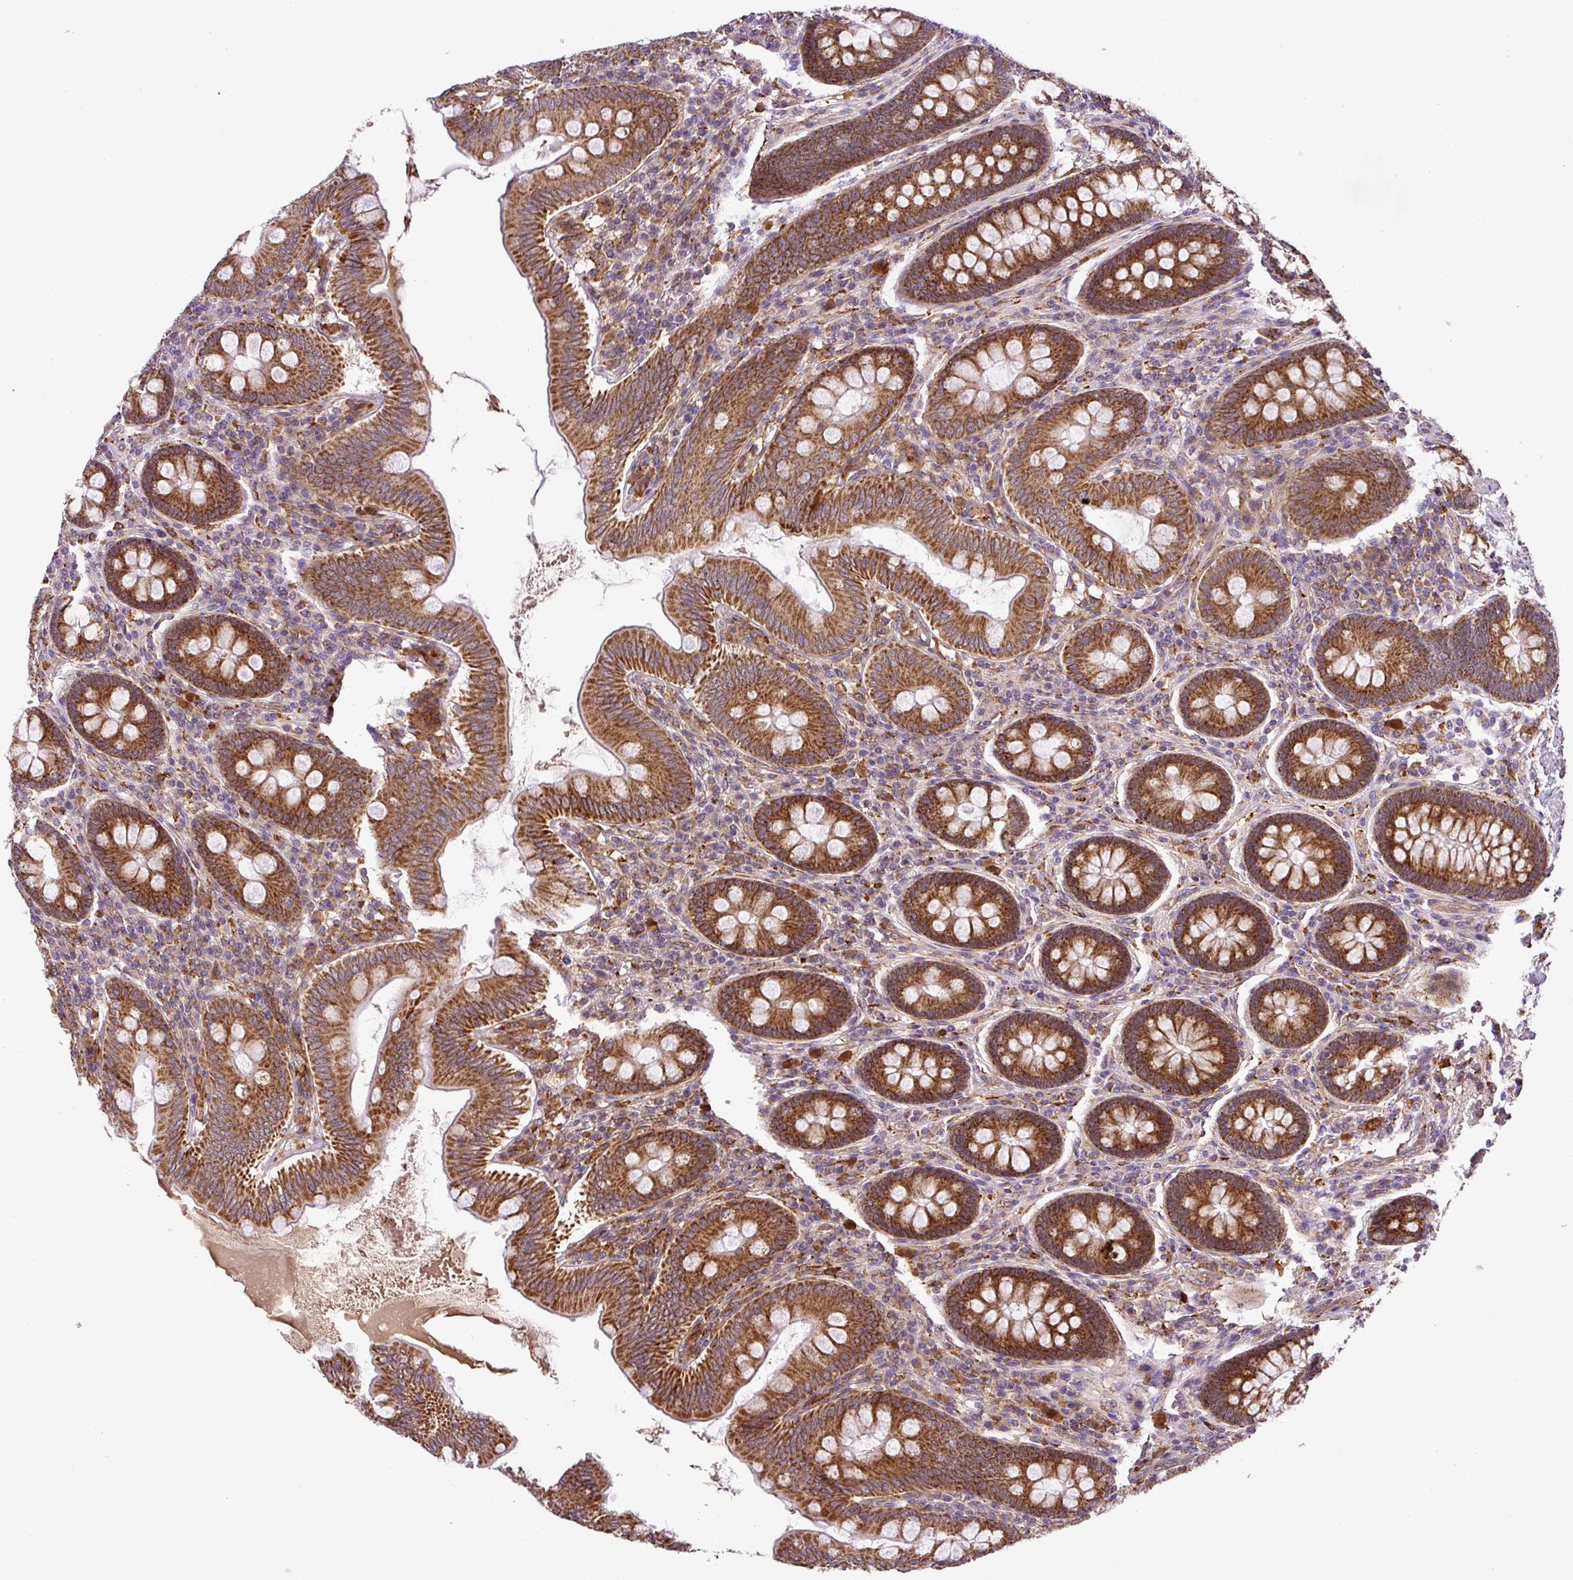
{"staining": {"intensity": "strong", "quantity": ">75%", "location": "cytoplasmic/membranous"}, "tissue": "appendix", "cell_type": "Glandular cells", "image_type": "normal", "snomed": [{"axis": "morphology", "description": "Normal tissue, NOS"}, {"axis": "topography", "description": "Appendix"}], "caption": "Protein expression analysis of normal human appendix reveals strong cytoplasmic/membranous positivity in approximately >75% of glandular cells.", "gene": "ZNF513", "patient": {"sex": "male", "age": 71}}